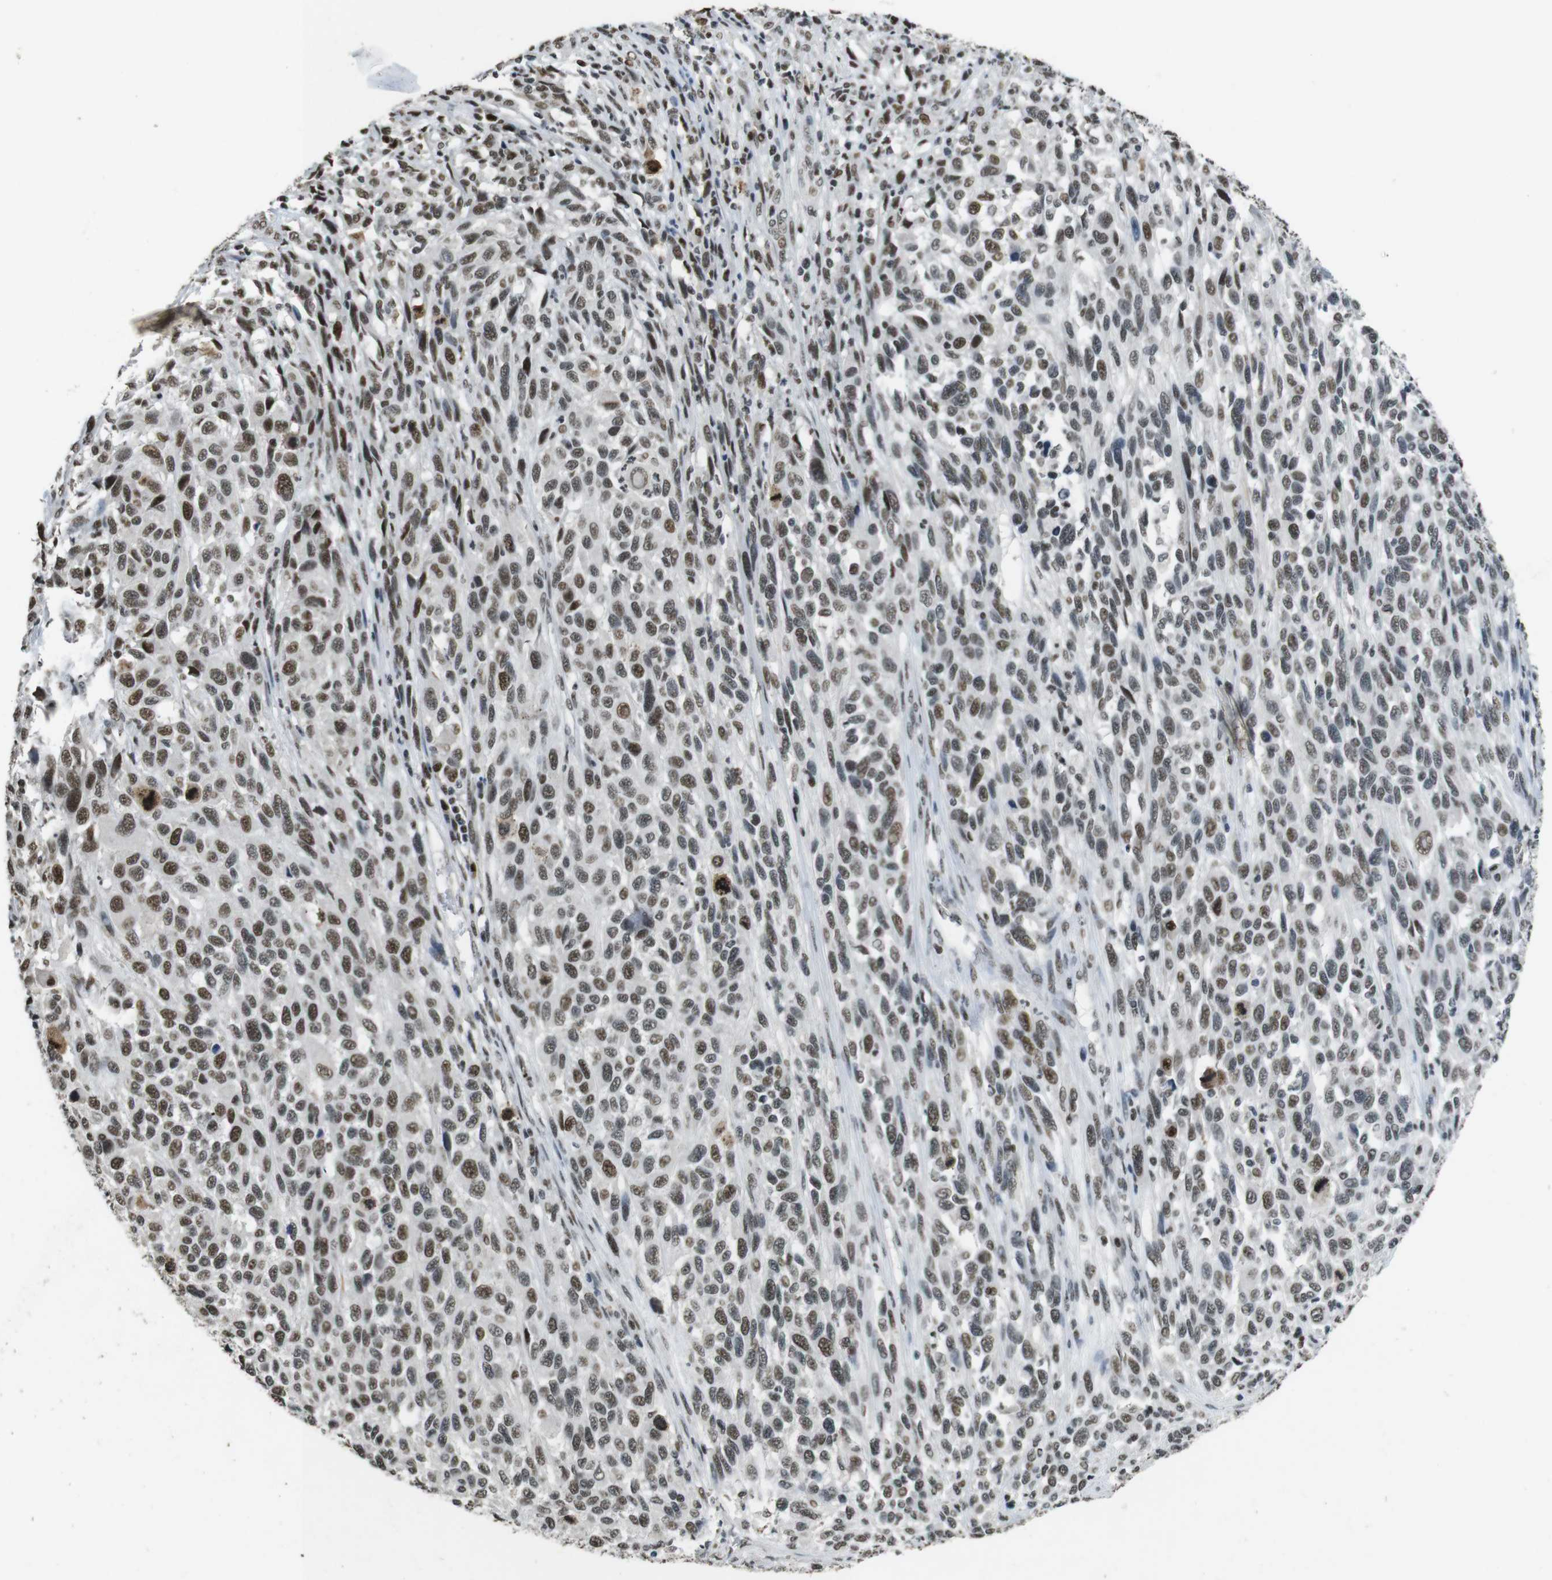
{"staining": {"intensity": "moderate", "quantity": "25%-75%", "location": "nuclear"}, "tissue": "melanoma", "cell_type": "Tumor cells", "image_type": "cancer", "snomed": [{"axis": "morphology", "description": "Malignant melanoma, Metastatic site"}, {"axis": "topography", "description": "Lymph node"}], "caption": "This photomicrograph shows immunohistochemistry (IHC) staining of malignant melanoma (metastatic site), with medium moderate nuclear expression in approximately 25%-75% of tumor cells.", "gene": "CSNK2B", "patient": {"sex": "male", "age": 61}}